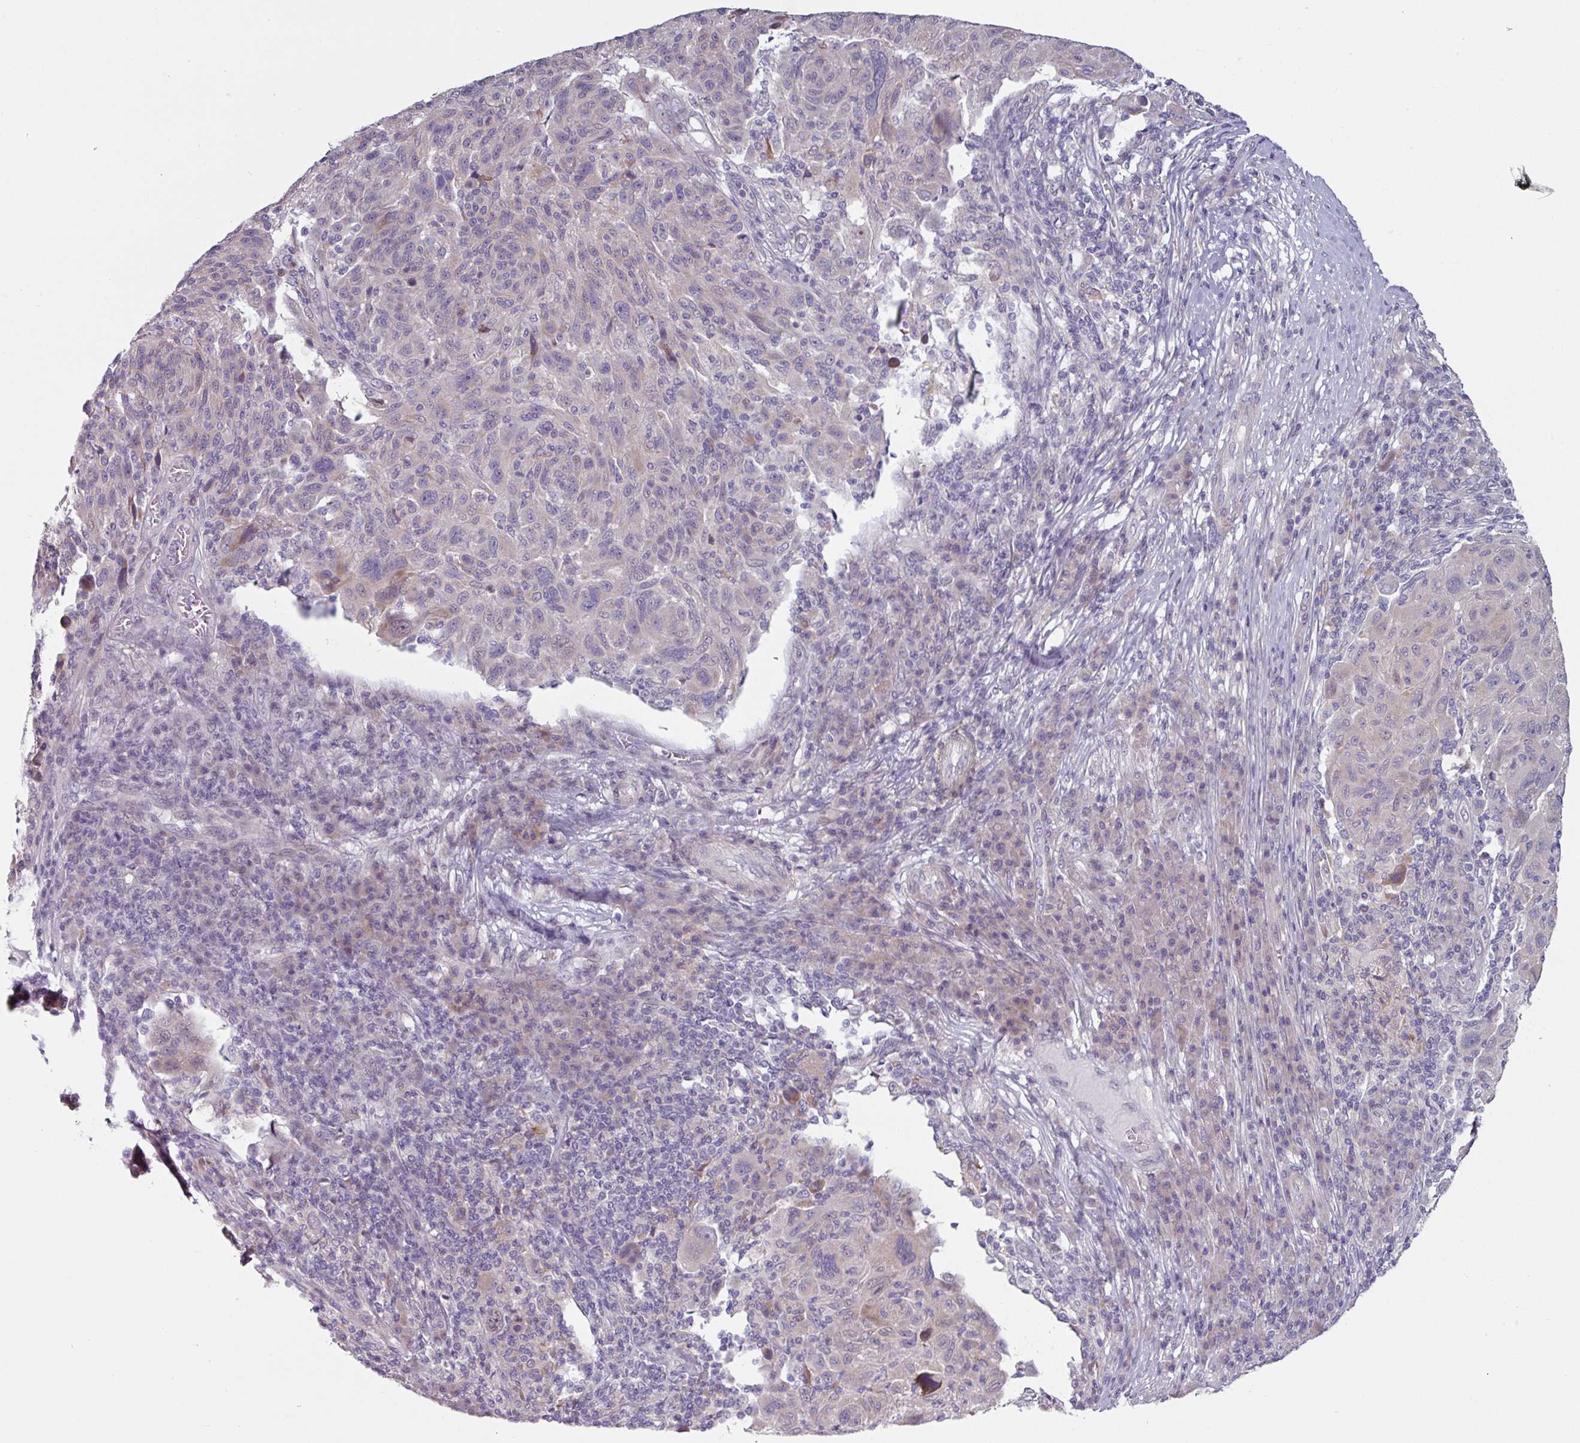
{"staining": {"intensity": "weak", "quantity": "<25%", "location": "cytoplasmic/membranous"}, "tissue": "melanoma", "cell_type": "Tumor cells", "image_type": "cancer", "snomed": [{"axis": "morphology", "description": "Malignant melanoma, NOS"}, {"axis": "topography", "description": "Skin"}], "caption": "Immunohistochemistry (IHC) photomicrograph of neoplastic tissue: malignant melanoma stained with DAB (3,3'-diaminobenzidine) exhibits no significant protein expression in tumor cells. (DAB immunohistochemistry (IHC) visualized using brightfield microscopy, high magnification).", "gene": "MTMR14", "patient": {"sex": "male", "age": 53}}